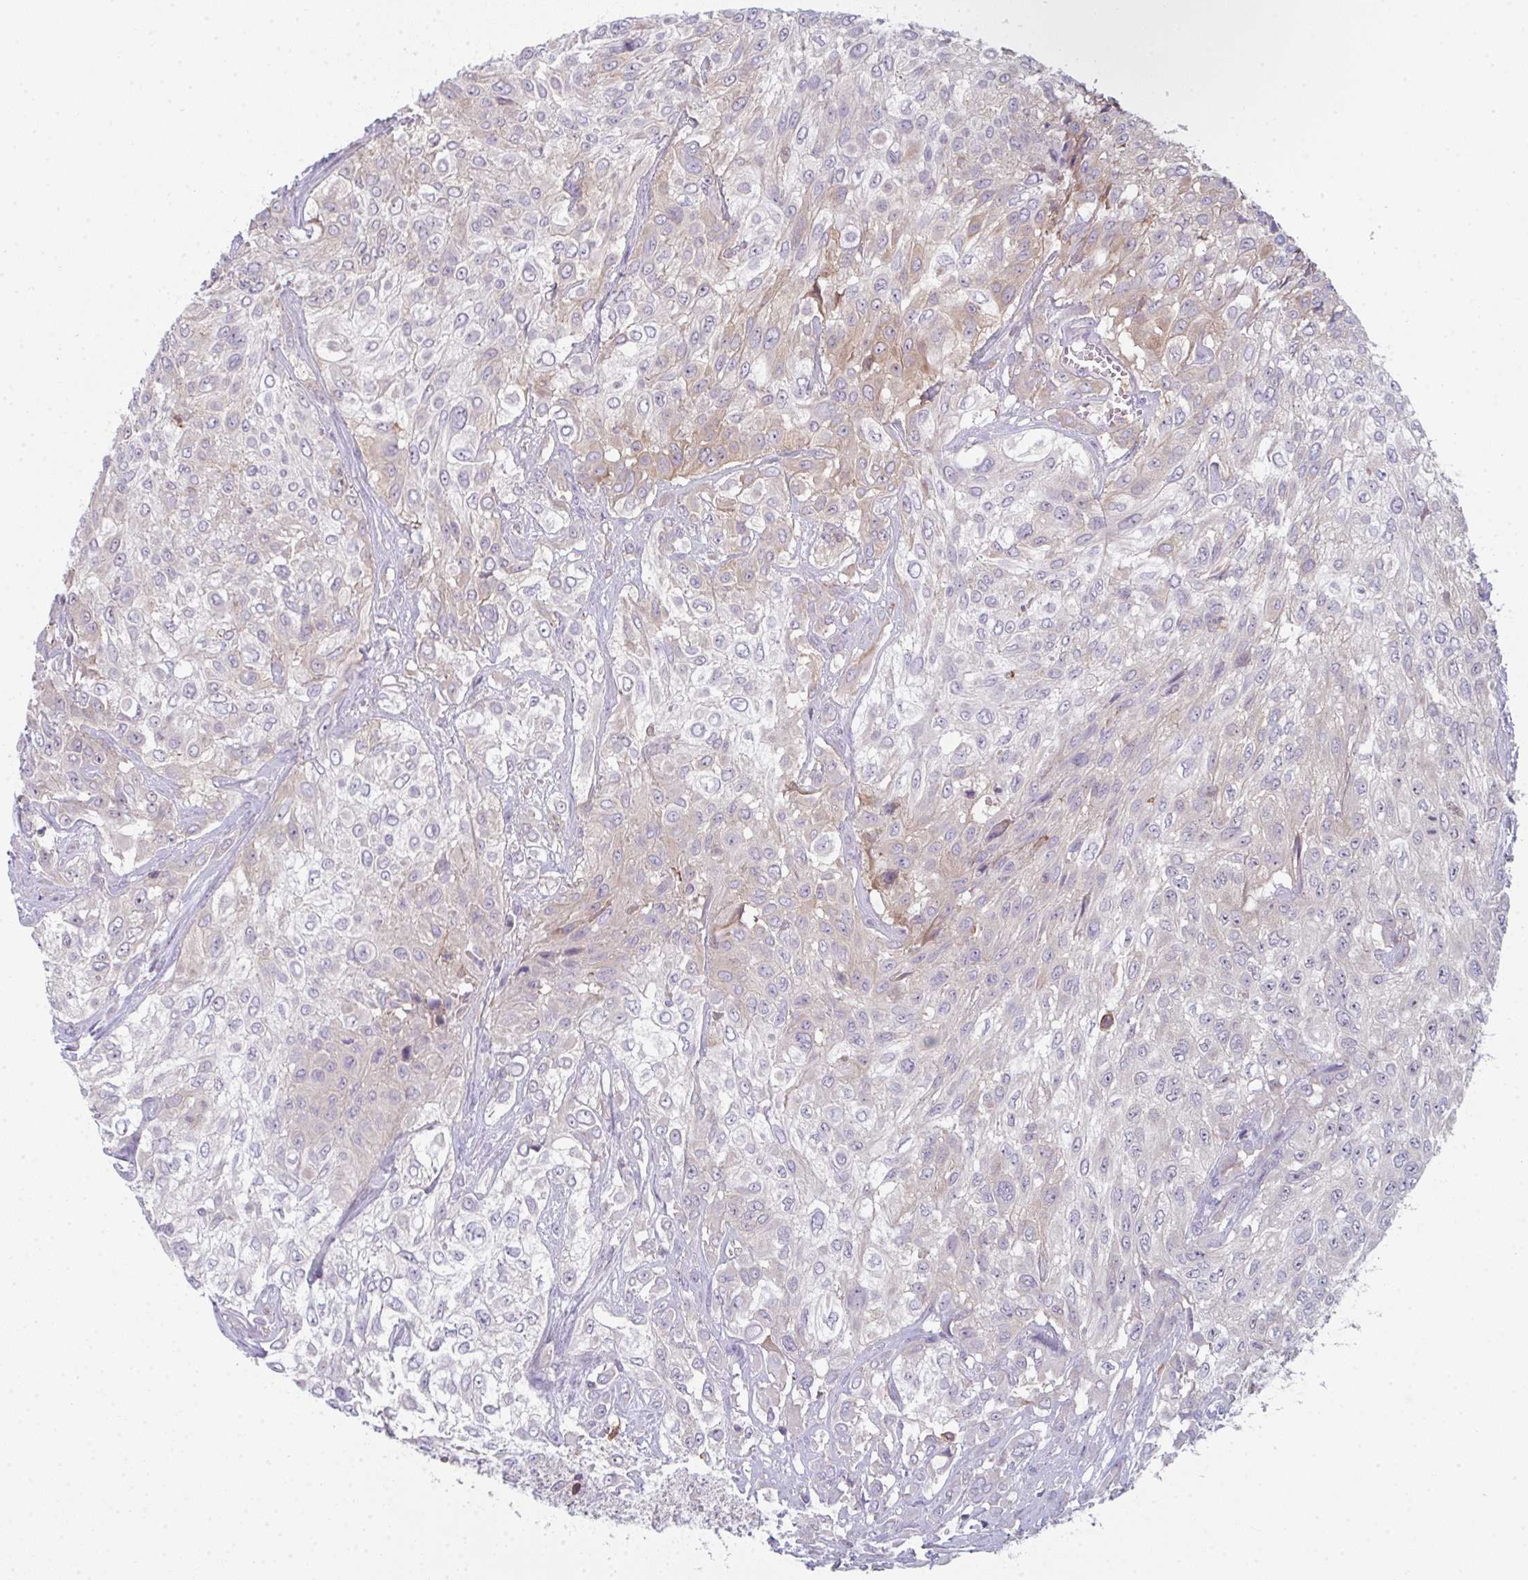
{"staining": {"intensity": "negative", "quantity": "none", "location": "none"}, "tissue": "urothelial cancer", "cell_type": "Tumor cells", "image_type": "cancer", "snomed": [{"axis": "morphology", "description": "Urothelial carcinoma, High grade"}, {"axis": "topography", "description": "Urinary bladder"}], "caption": "Tumor cells show no significant staining in urothelial cancer.", "gene": "CD80", "patient": {"sex": "male", "age": 57}}